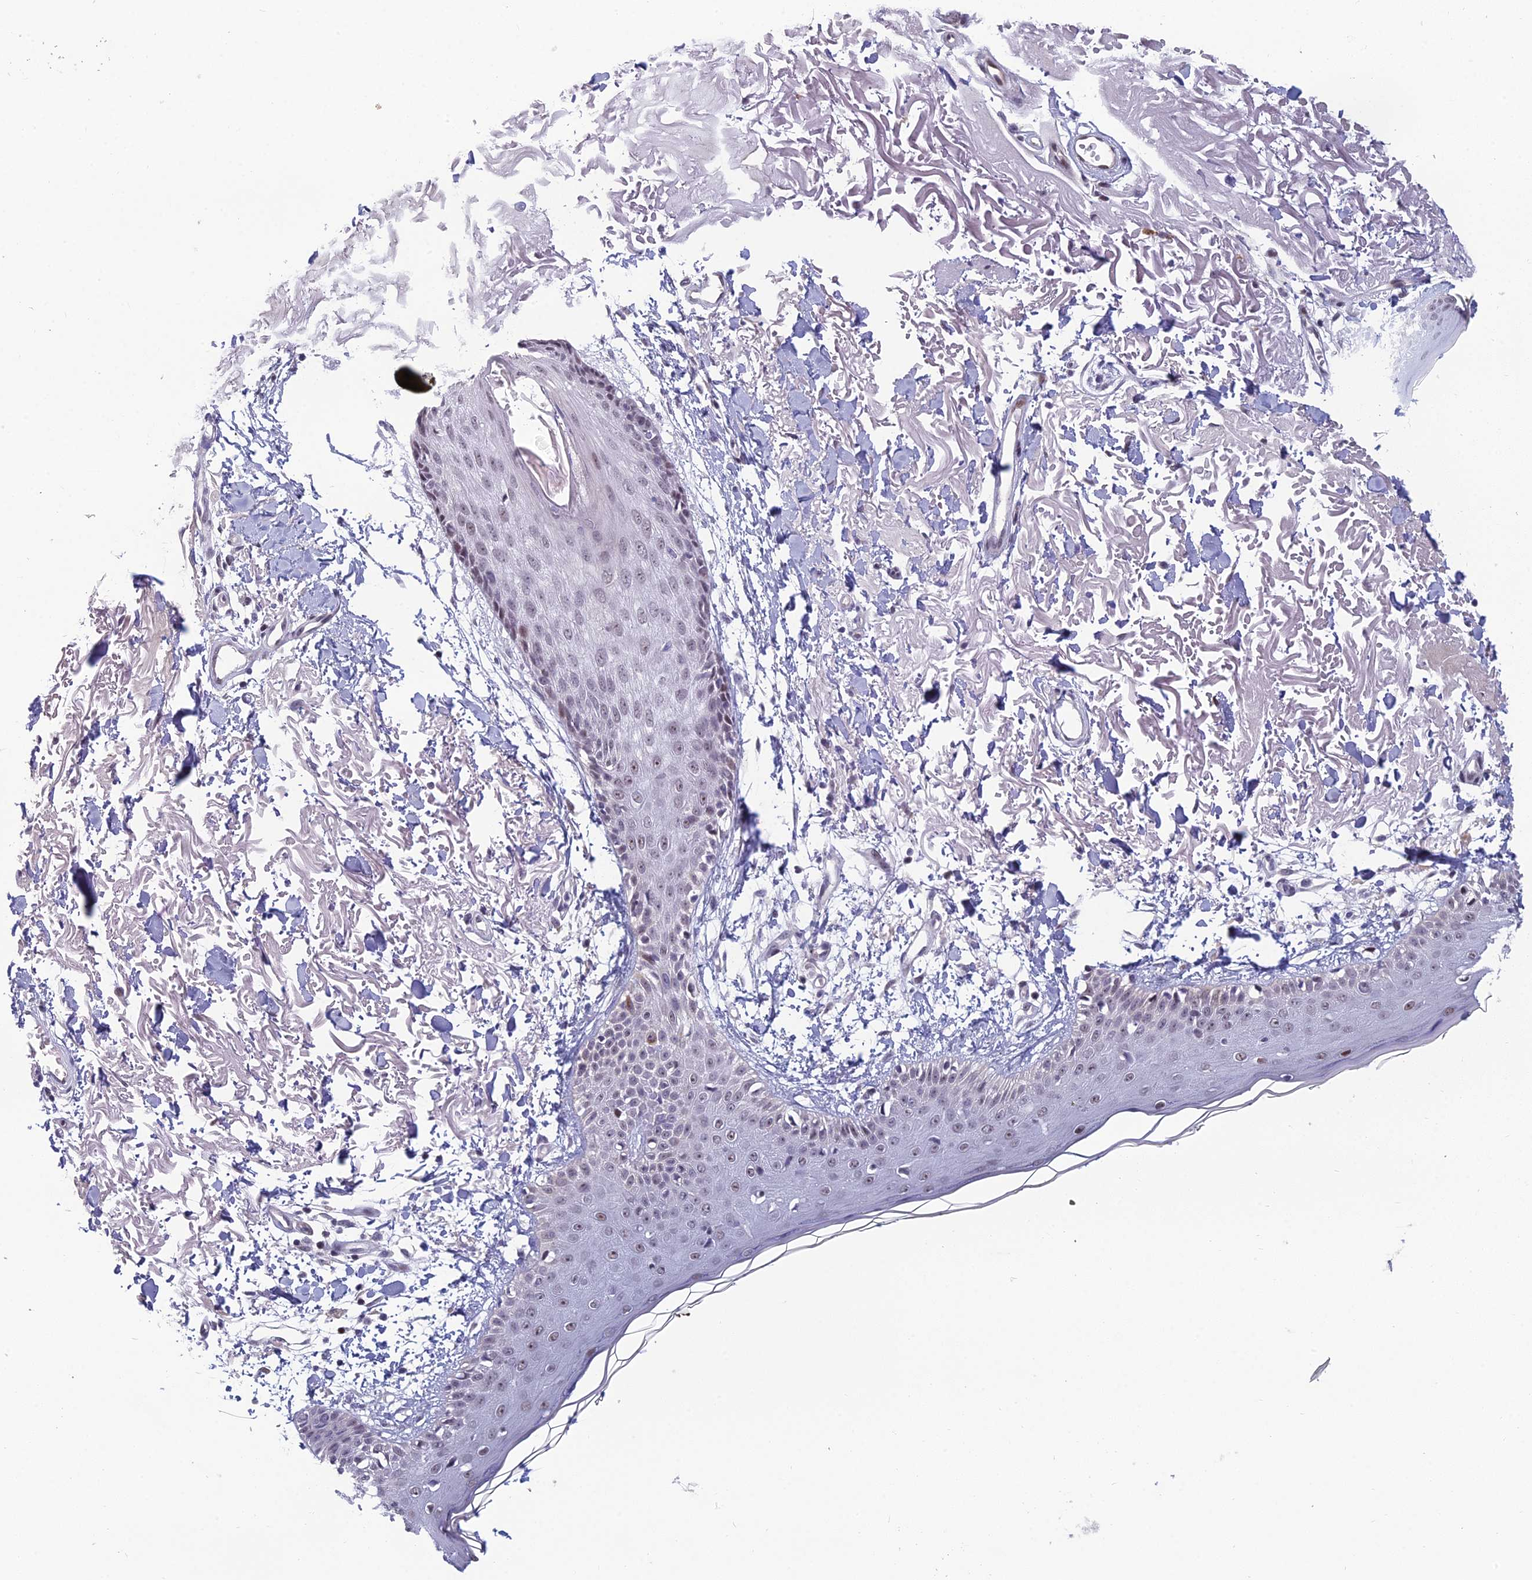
{"staining": {"intensity": "negative", "quantity": "none", "location": "none"}, "tissue": "skin", "cell_type": "Fibroblasts", "image_type": "normal", "snomed": [{"axis": "morphology", "description": "Normal tissue, NOS"}, {"axis": "morphology", "description": "Squamous cell carcinoma, NOS"}, {"axis": "topography", "description": "Skin"}, {"axis": "topography", "description": "Peripheral nerve tissue"}], "caption": "The histopathology image exhibits no staining of fibroblasts in benign skin. (DAB (3,3'-diaminobenzidine) immunohistochemistry visualized using brightfield microscopy, high magnification).", "gene": "RGS17", "patient": {"sex": "male", "age": 83}}